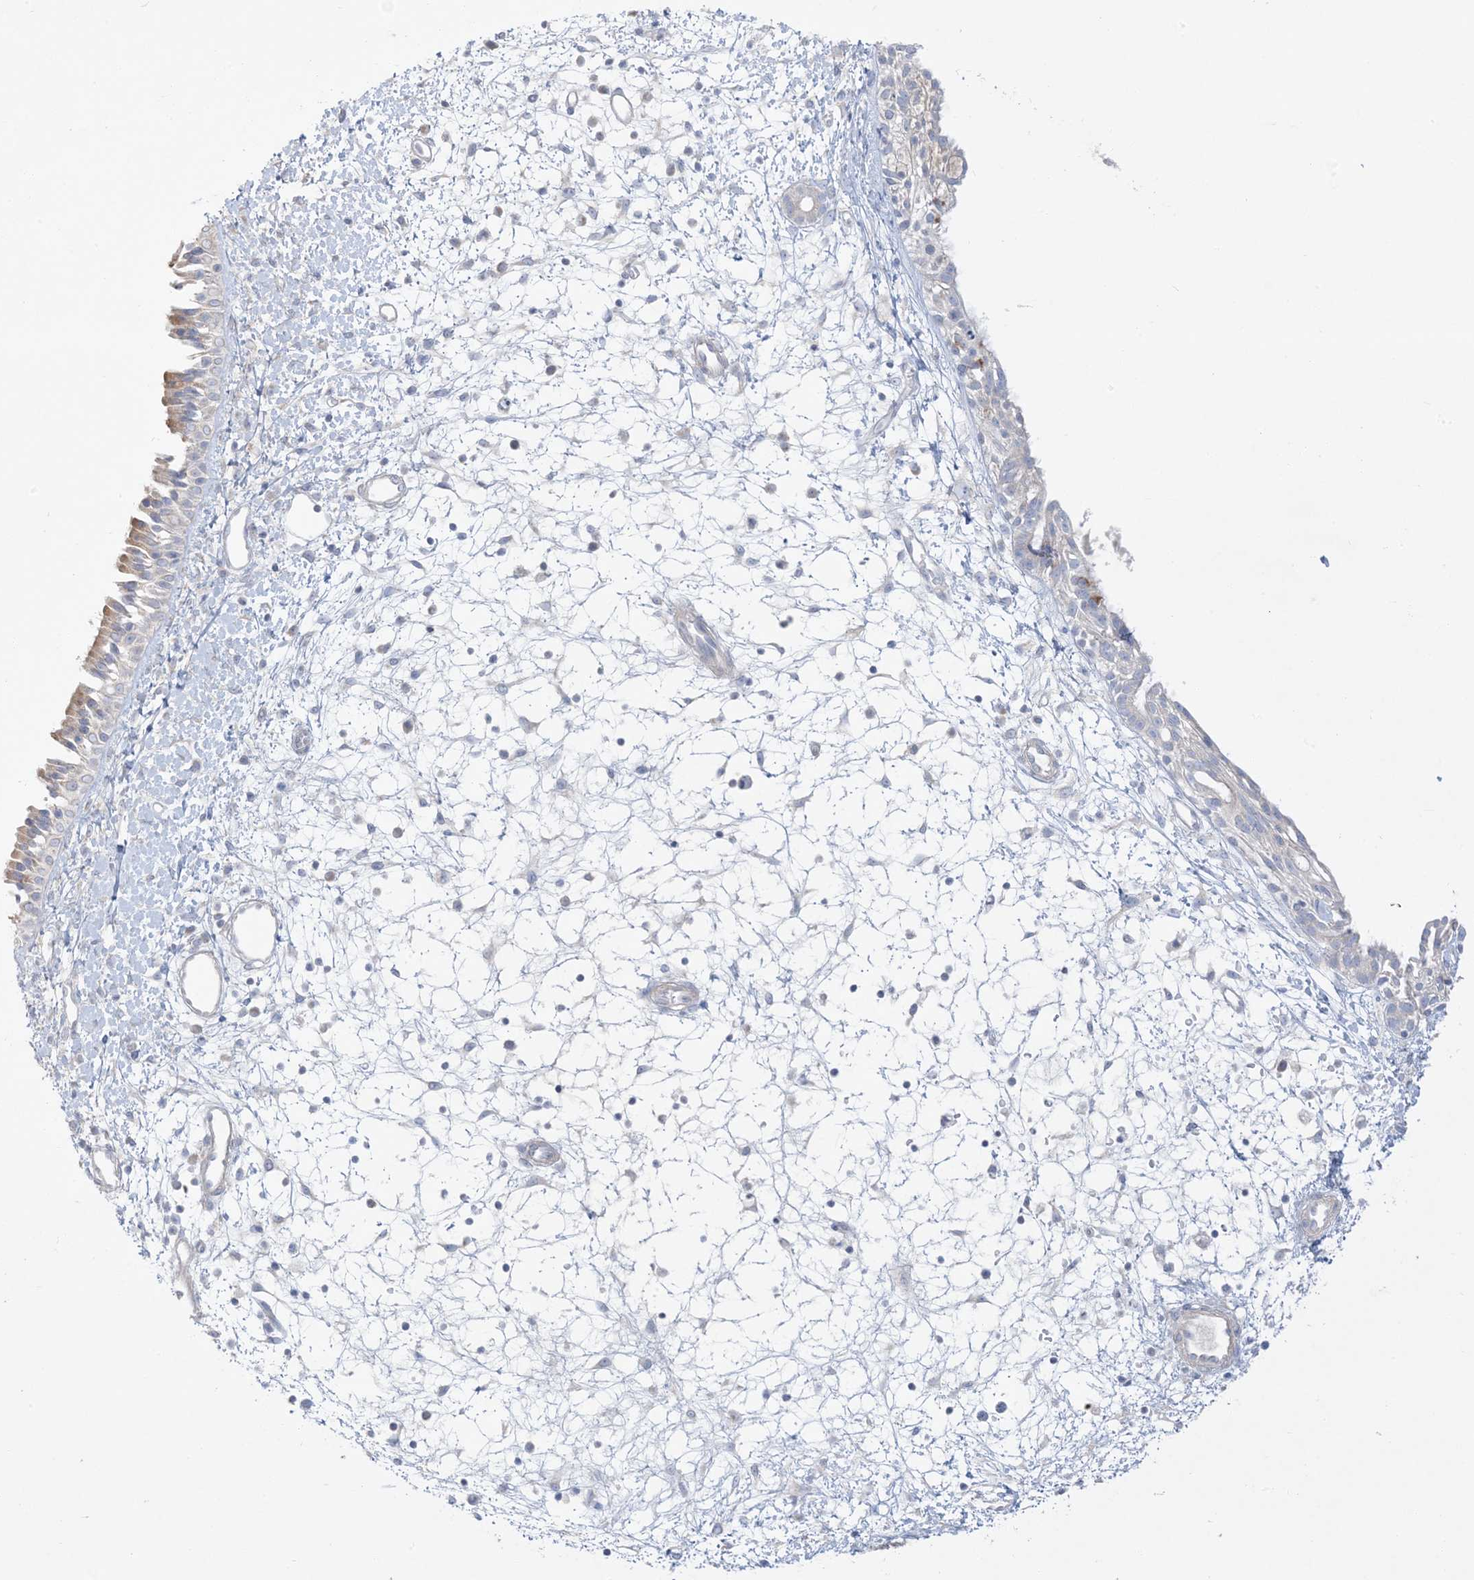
{"staining": {"intensity": "moderate", "quantity": "25%-75%", "location": "cytoplasmic/membranous"}, "tissue": "nasopharynx", "cell_type": "Respiratory epithelial cells", "image_type": "normal", "snomed": [{"axis": "morphology", "description": "Normal tissue, NOS"}, {"axis": "topography", "description": "Nasopharynx"}], "caption": "Human nasopharynx stained with a brown dye reveals moderate cytoplasmic/membranous positive staining in approximately 25%-75% of respiratory epithelial cells.", "gene": "FAM184A", "patient": {"sex": "male", "age": 22}}